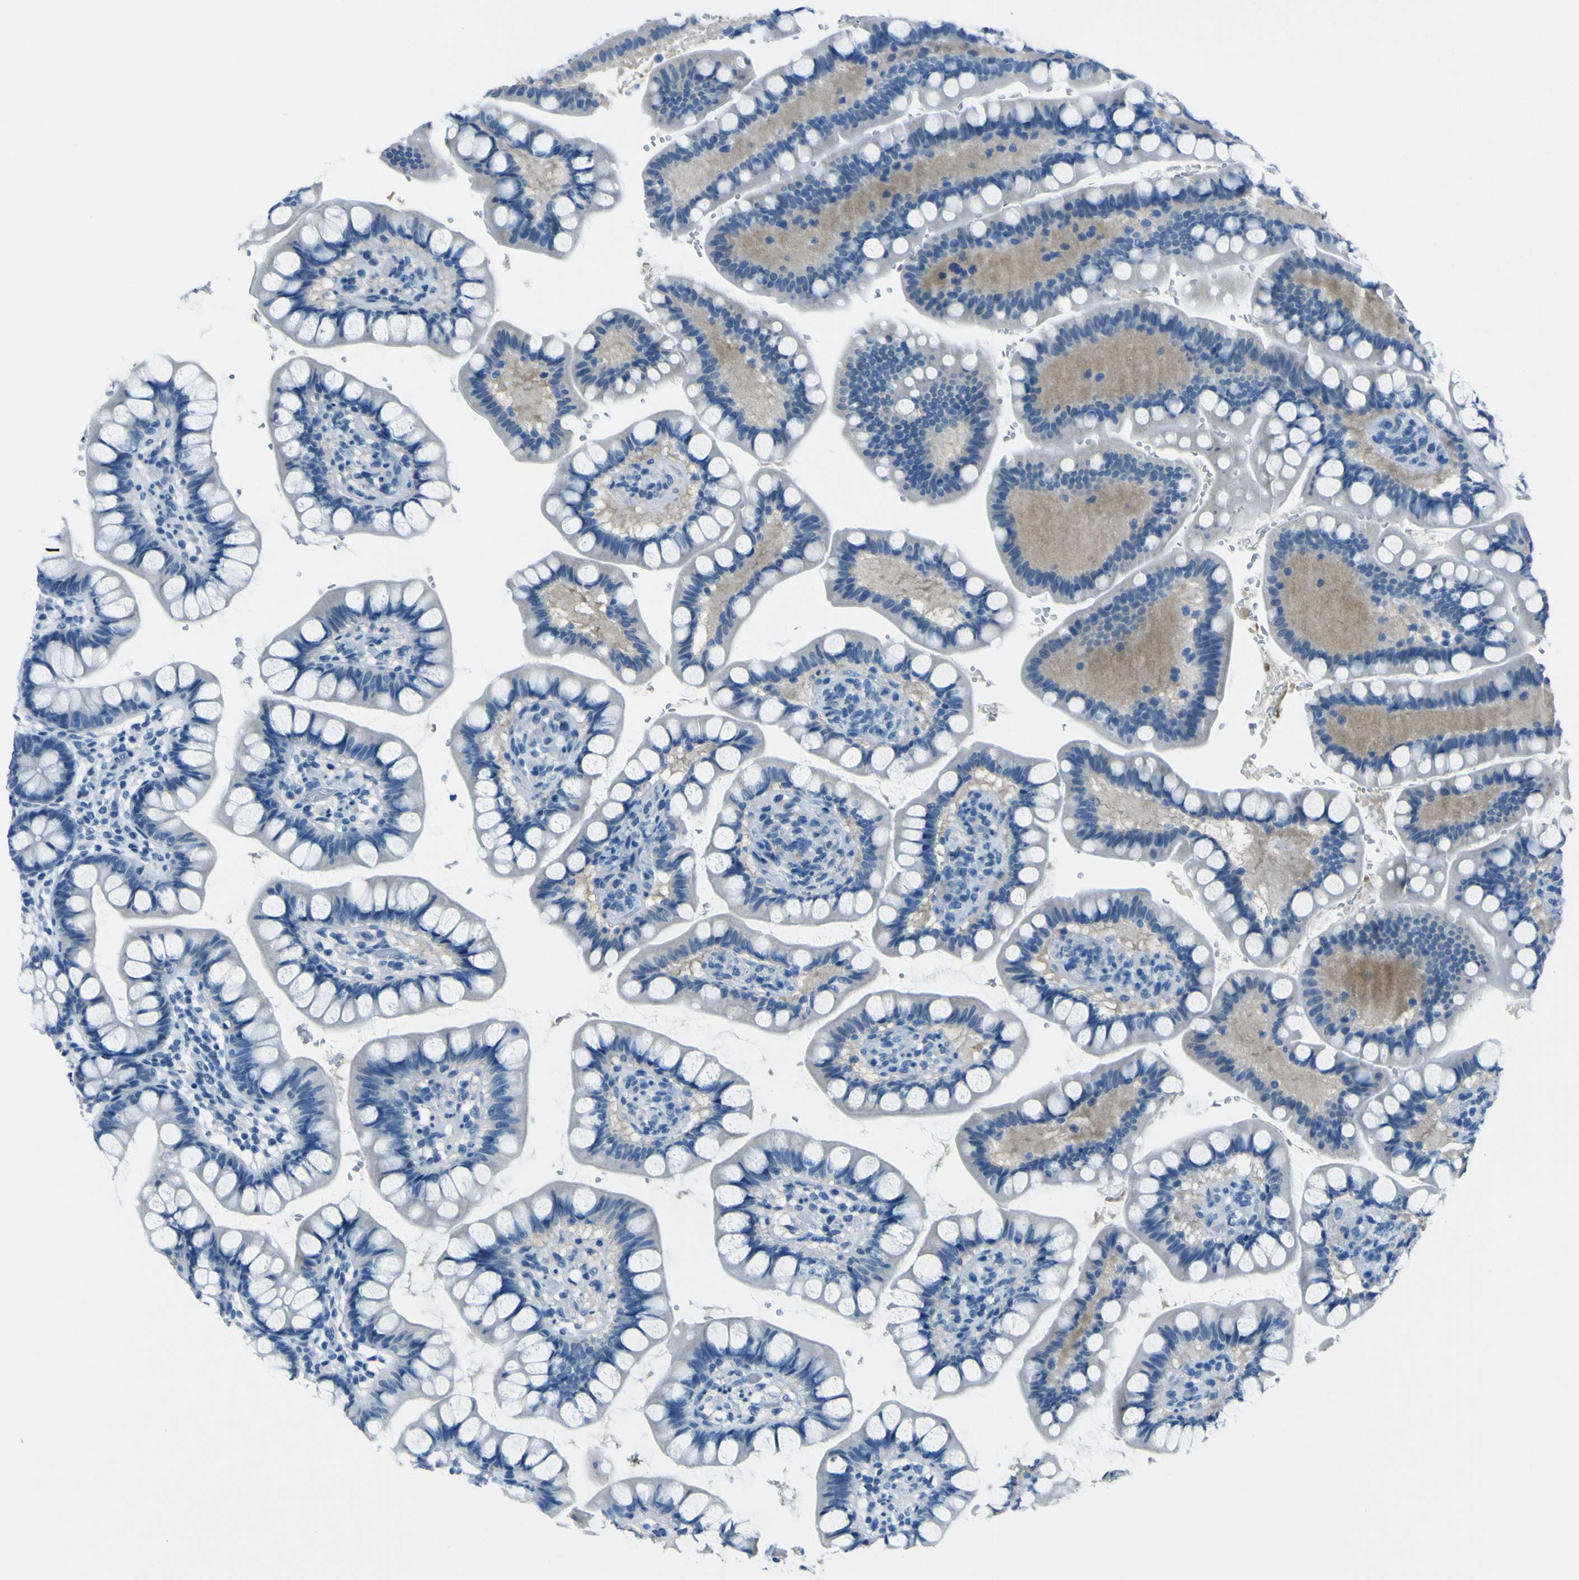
{"staining": {"intensity": "negative", "quantity": "none", "location": "none"}, "tissue": "small intestine", "cell_type": "Glandular cells", "image_type": "normal", "snomed": [{"axis": "morphology", "description": "Normal tissue, NOS"}, {"axis": "topography", "description": "Small intestine"}], "caption": "Small intestine was stained to show a protein in brown. There is no significant positivity in glandular cells. (Brightfield microscopy of DAB immunohistochemistry at high magnification).", "gene": "PHKG1", "patient": {"sex": "female", "age": 58}}